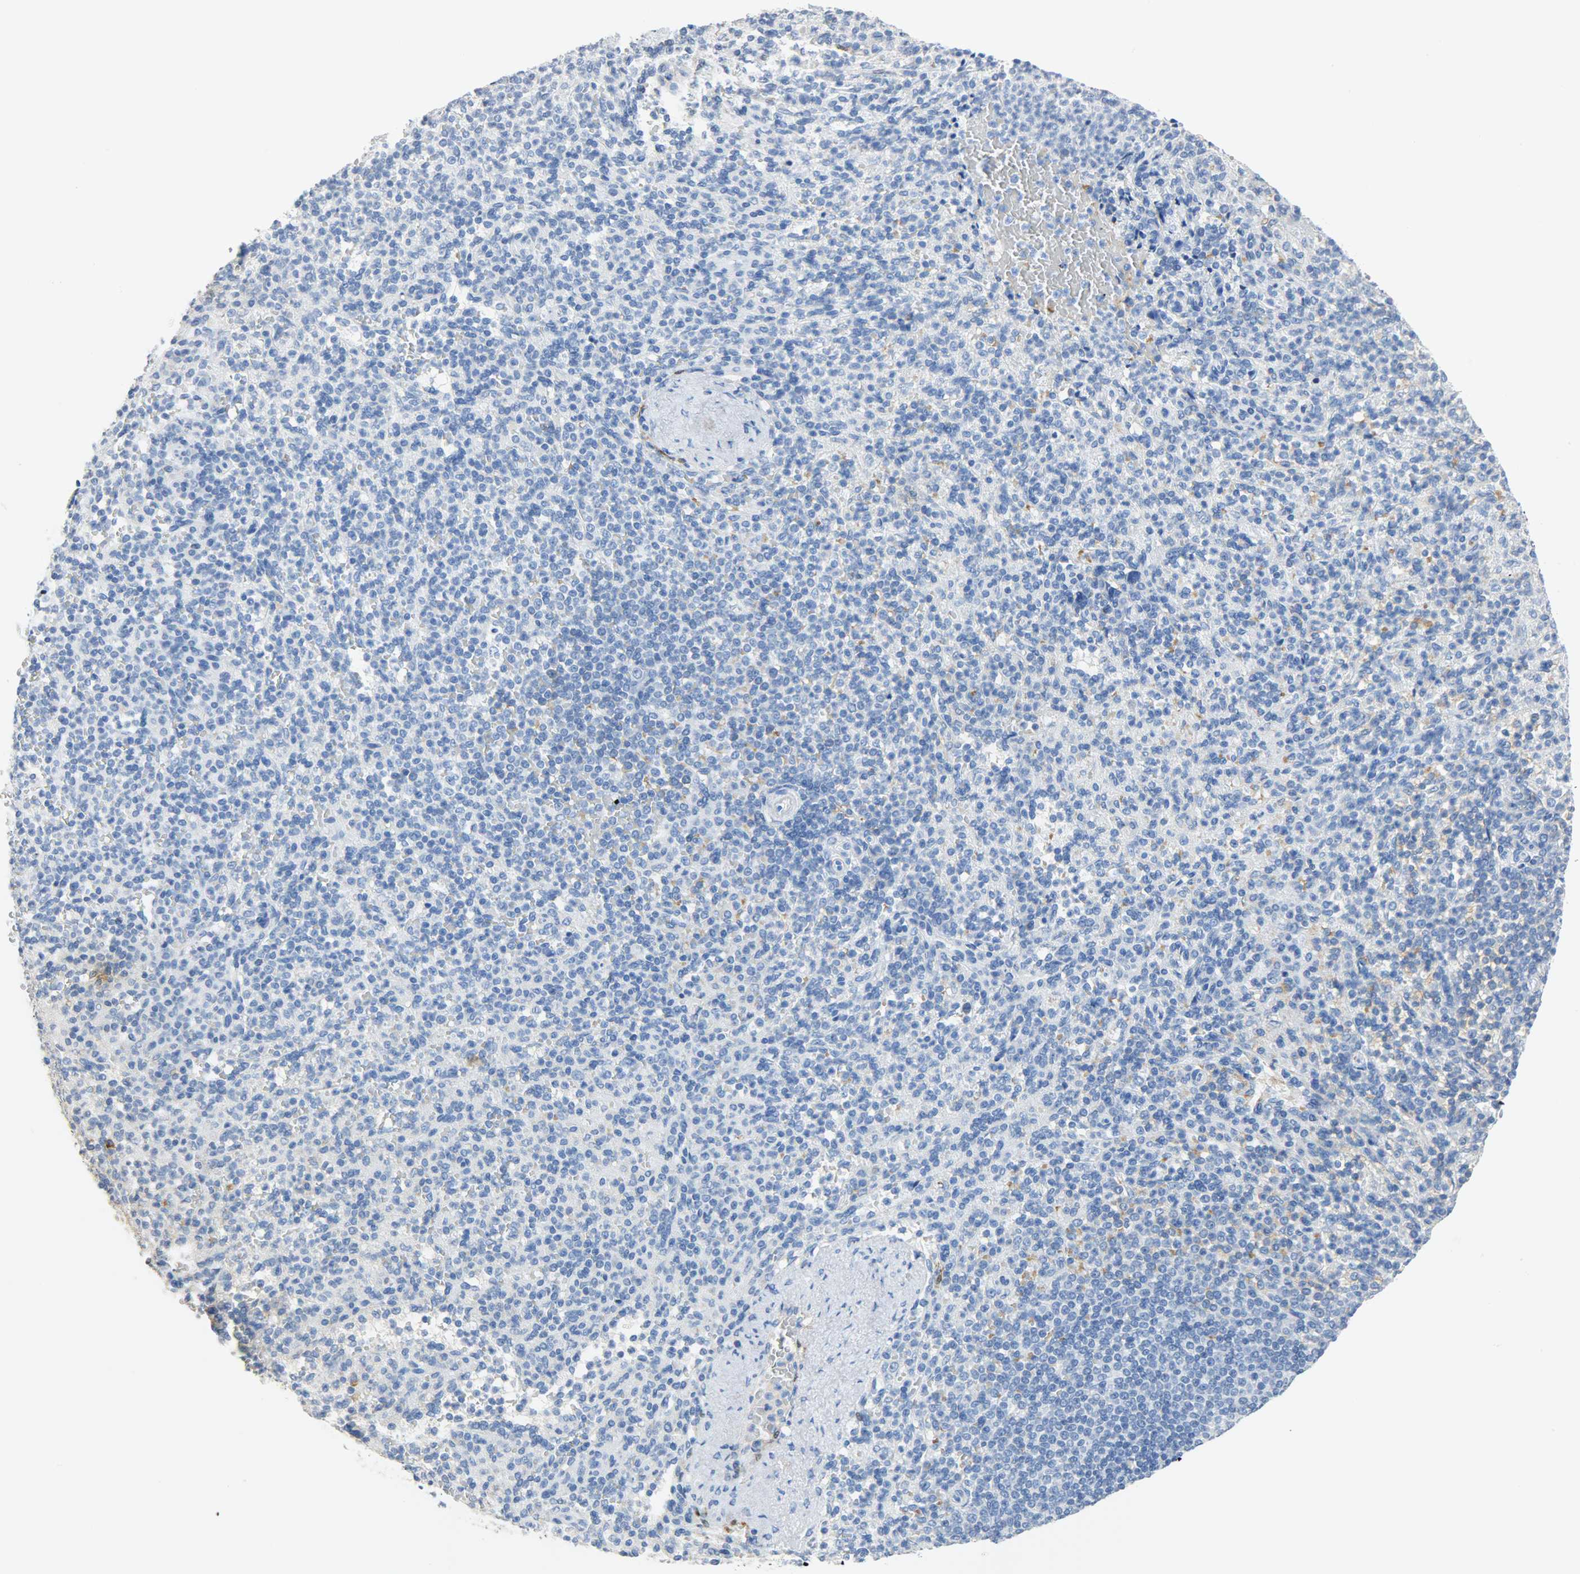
{"staining": {"intensity": "negative", "quantity": "none", "location": "none"}, "tissue": "spleen", "cell_type": "Cells in red pulp", "image_type": "normal", "snomed": [{"axis": "morphology", "description": "Normal tissue, NOS"}, {"axis": "topography", "description": "Spleen"}], "caption": "The histopathology image reveals no significant staining in cells in red pulp of spleen. Nuclei are stained in blue.", "gene": "CA3", "patient": {"sex": "female", "age": 74}}